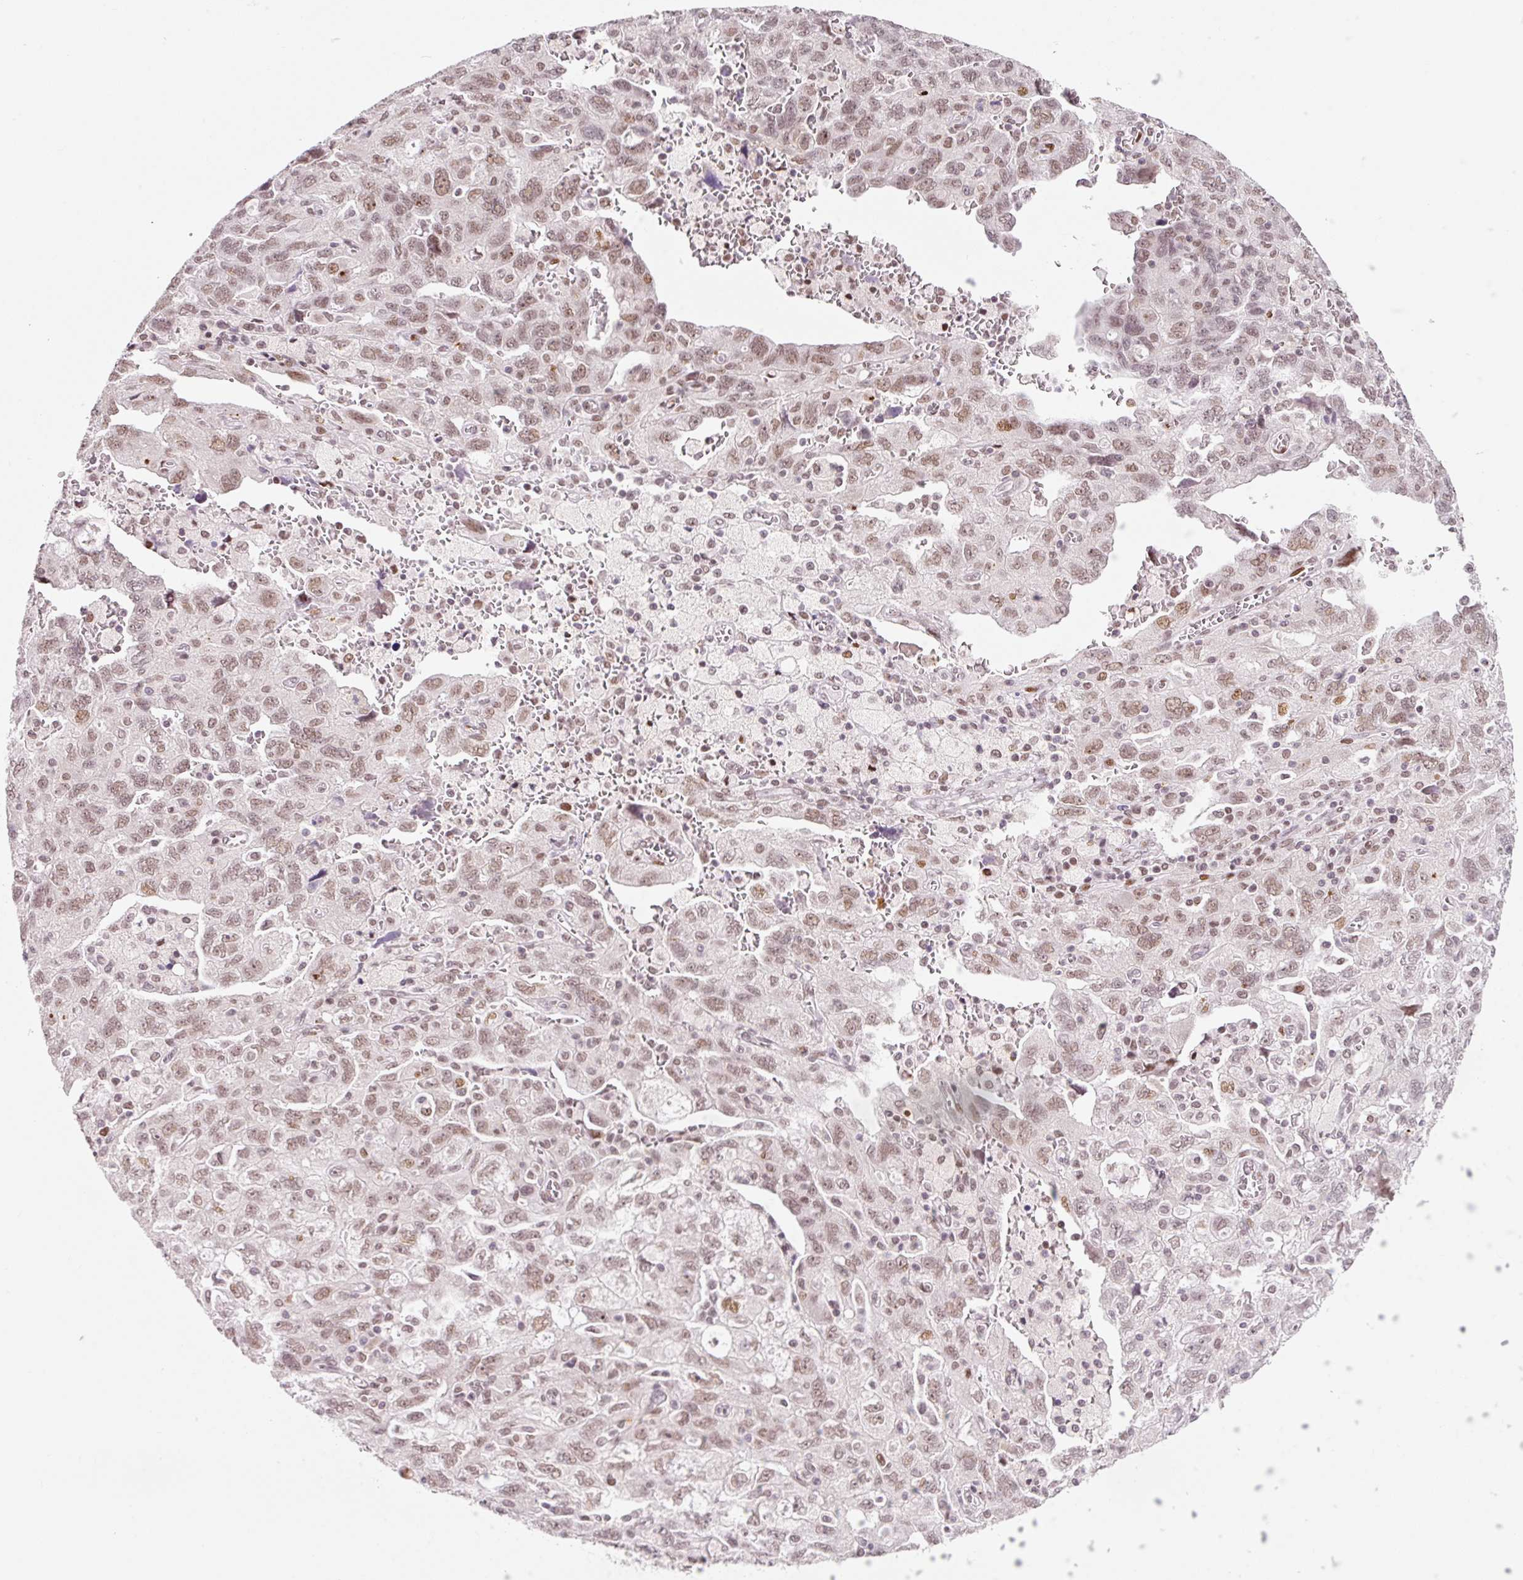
{"staining": {"intensity": "moderate", "quantity": "25%-75%", "location": "nuclear"}, "tissue": "ovarian cancer", "cell_type": "Tumor cells", "image_type": "cancer", "snomed": [{"axis": "morphology", "description": "Carcinoma, NOS"}, {"axis": "morphology", "description": "Cystadenocarcinoma, serous, NOS"}, {"axis": "topography", "description": "Ovary"}], "caption": "A brown stain highlights moderate nuclear positivity of a protein in serous cystadenocarcinoma (ovarian) tumor cells.", "gene": "CCNL2", "patient": {"sex": "female", "age": 69}}